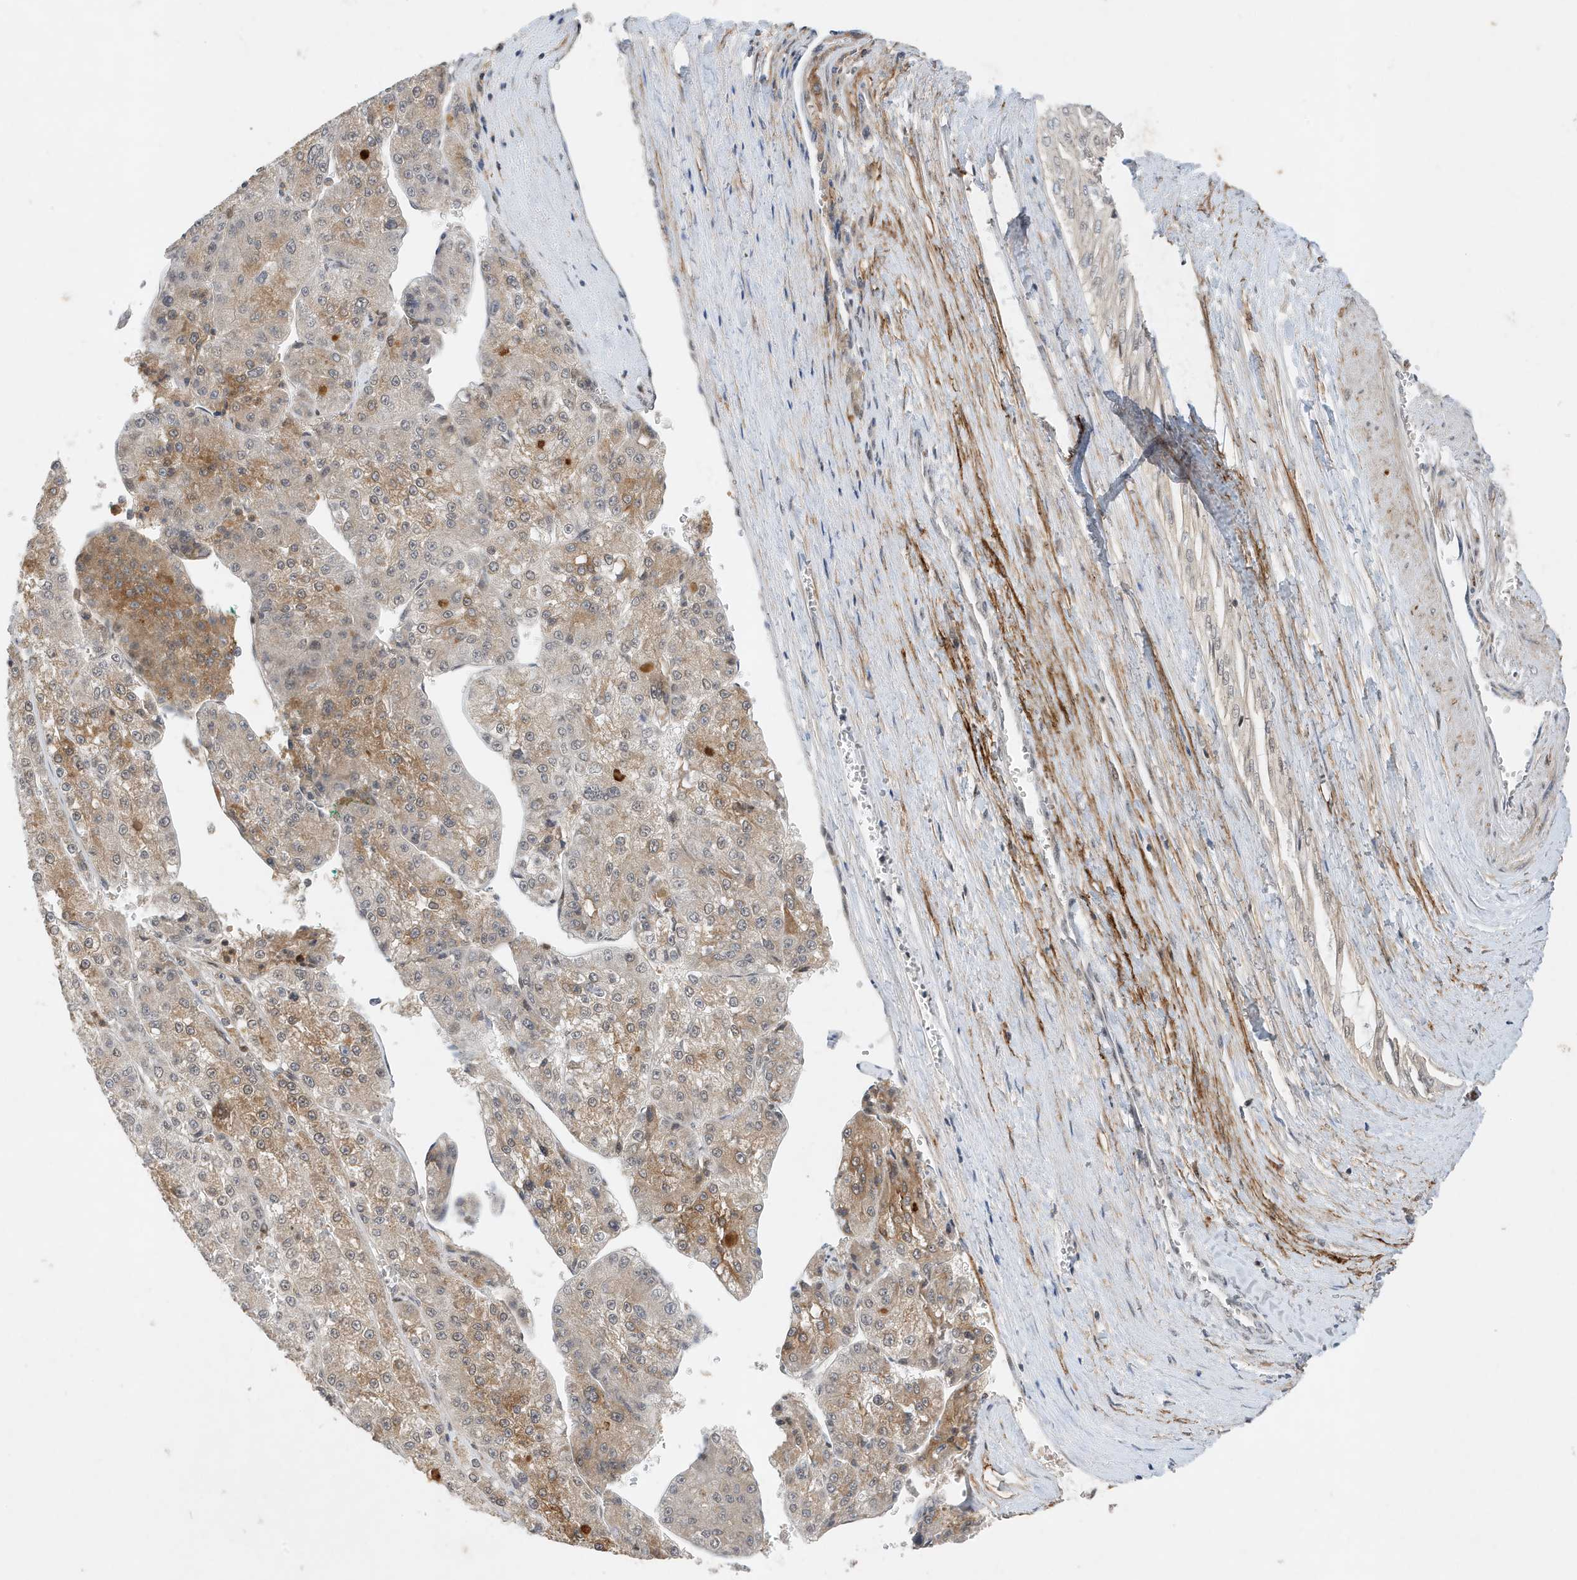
{"staining": {"intensity": "moderate", "quantity": "25%-75%", "location": "cytoplasmic/membranous,nuclear"}, "tissue": "liver cancer", "cell_type": "Tumor cells", "image_type": "cancer", "snomed": [{"axis": "morphology", "description": "Carcinoma, Hepatocellular, NOS"}, {"axis": "topography", "description": "Liver"}], "caption": "Tumor cells reveal medium levels of moderate cytoplasmic/membranous and nuclear positivity in approximately 25%-75% of cells in liver cancer (hepatocellular carcinoma). The staining is performed using DAB brown chromogen to label protein expression. The nuclei are counter-stained blue using hematoxylin.", "gene": "MAST3", "patient": {"sex": "female", "age": 73}}